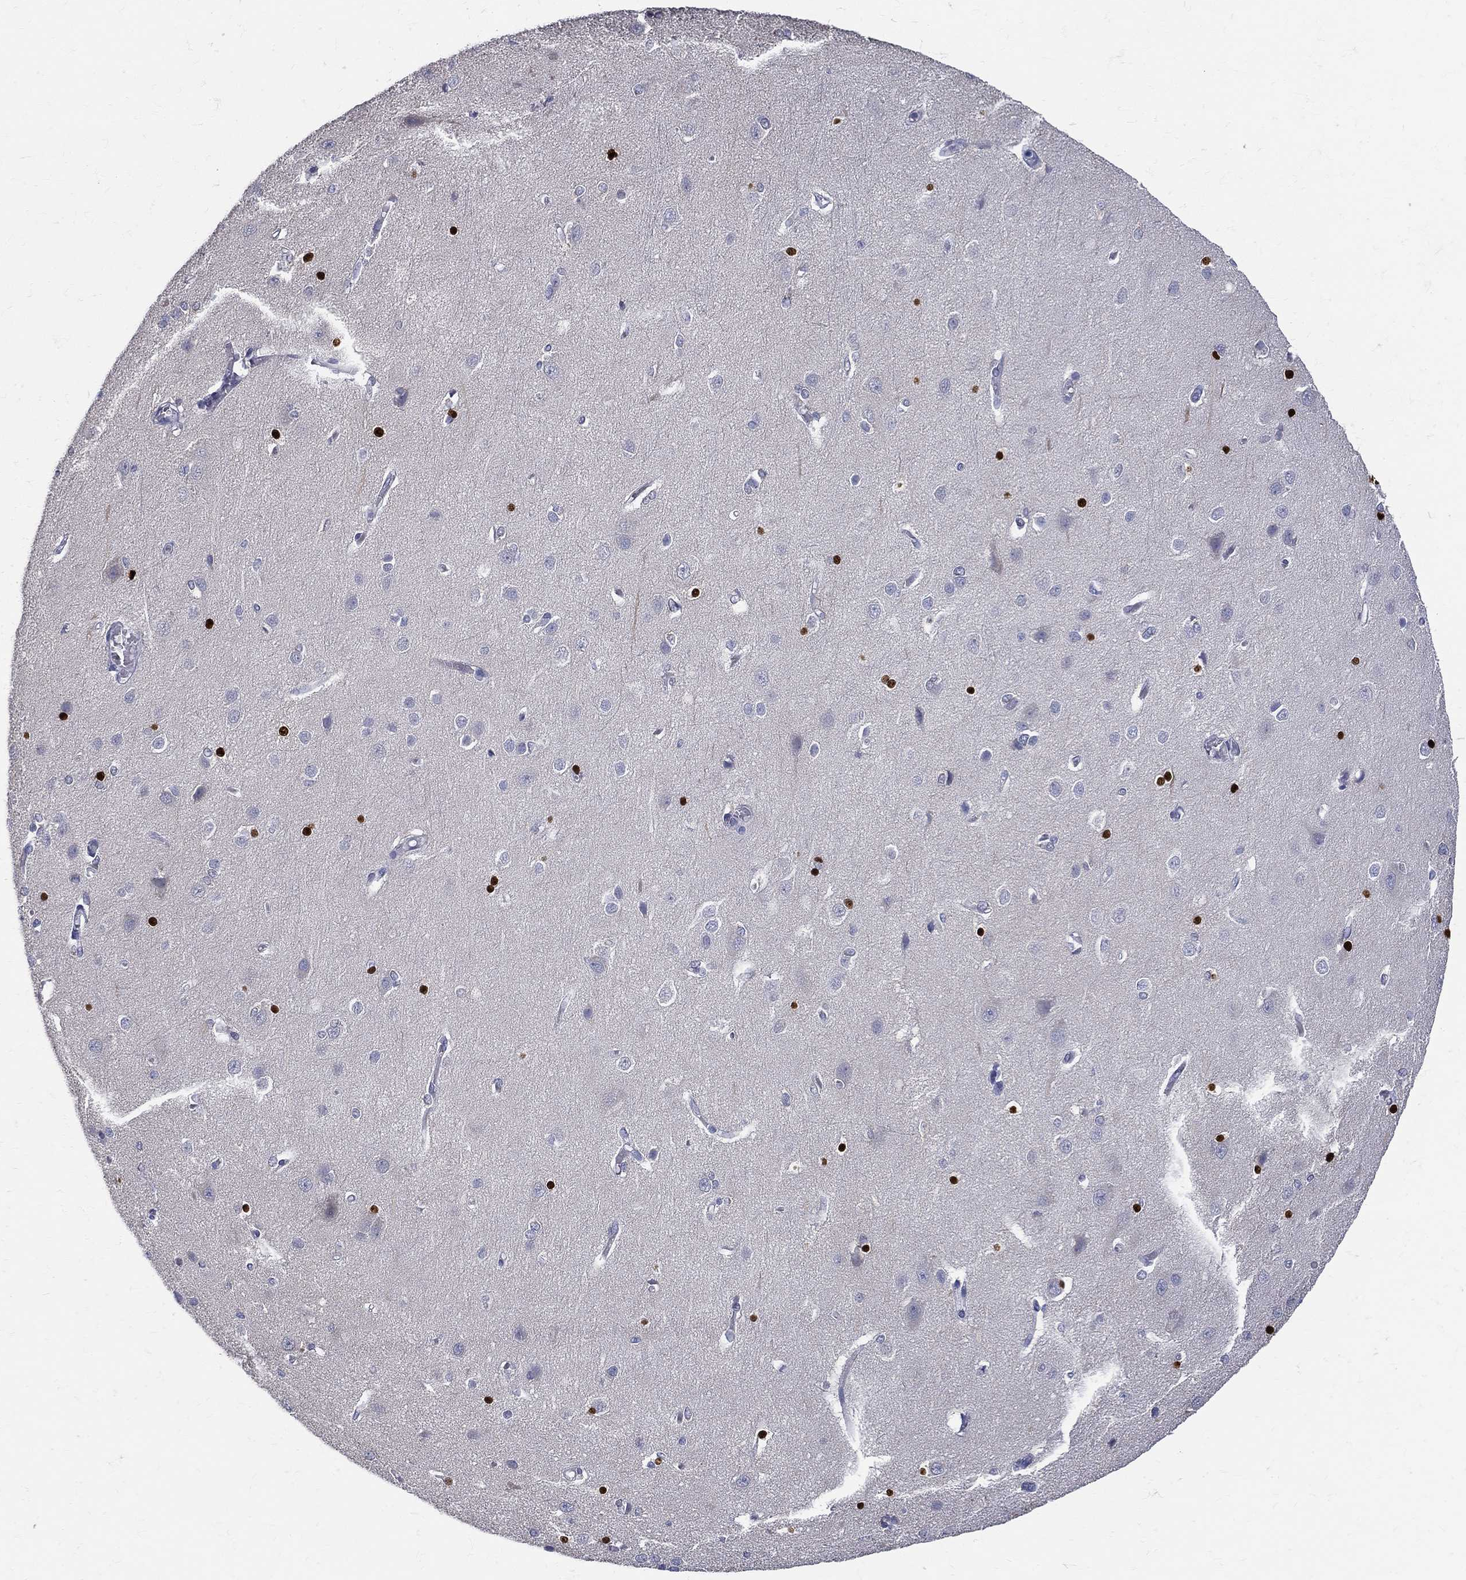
{"staining": {"intensity": "negative", "quantity": "none", "location": "none"}, "tissue": "cerebral cortex", "cell_type": "Endothelial cells", "image_type": "normal", "snomed": [{"axis": "morphology", "description": "Normal tissue, NOS"}, {"axis": "topography", "description": "Cerebral cortex"}], "caption": "IHC of unremarkable human cerebral cortex exhibits no positivity in endothelial cells. Brightfield microscopy of IHC stained with DAB (brown) and hematoxylin (blue), captured at high magnification.", "gene": "ETNPPL", "patient": {"sex": "male", "age": 37}}